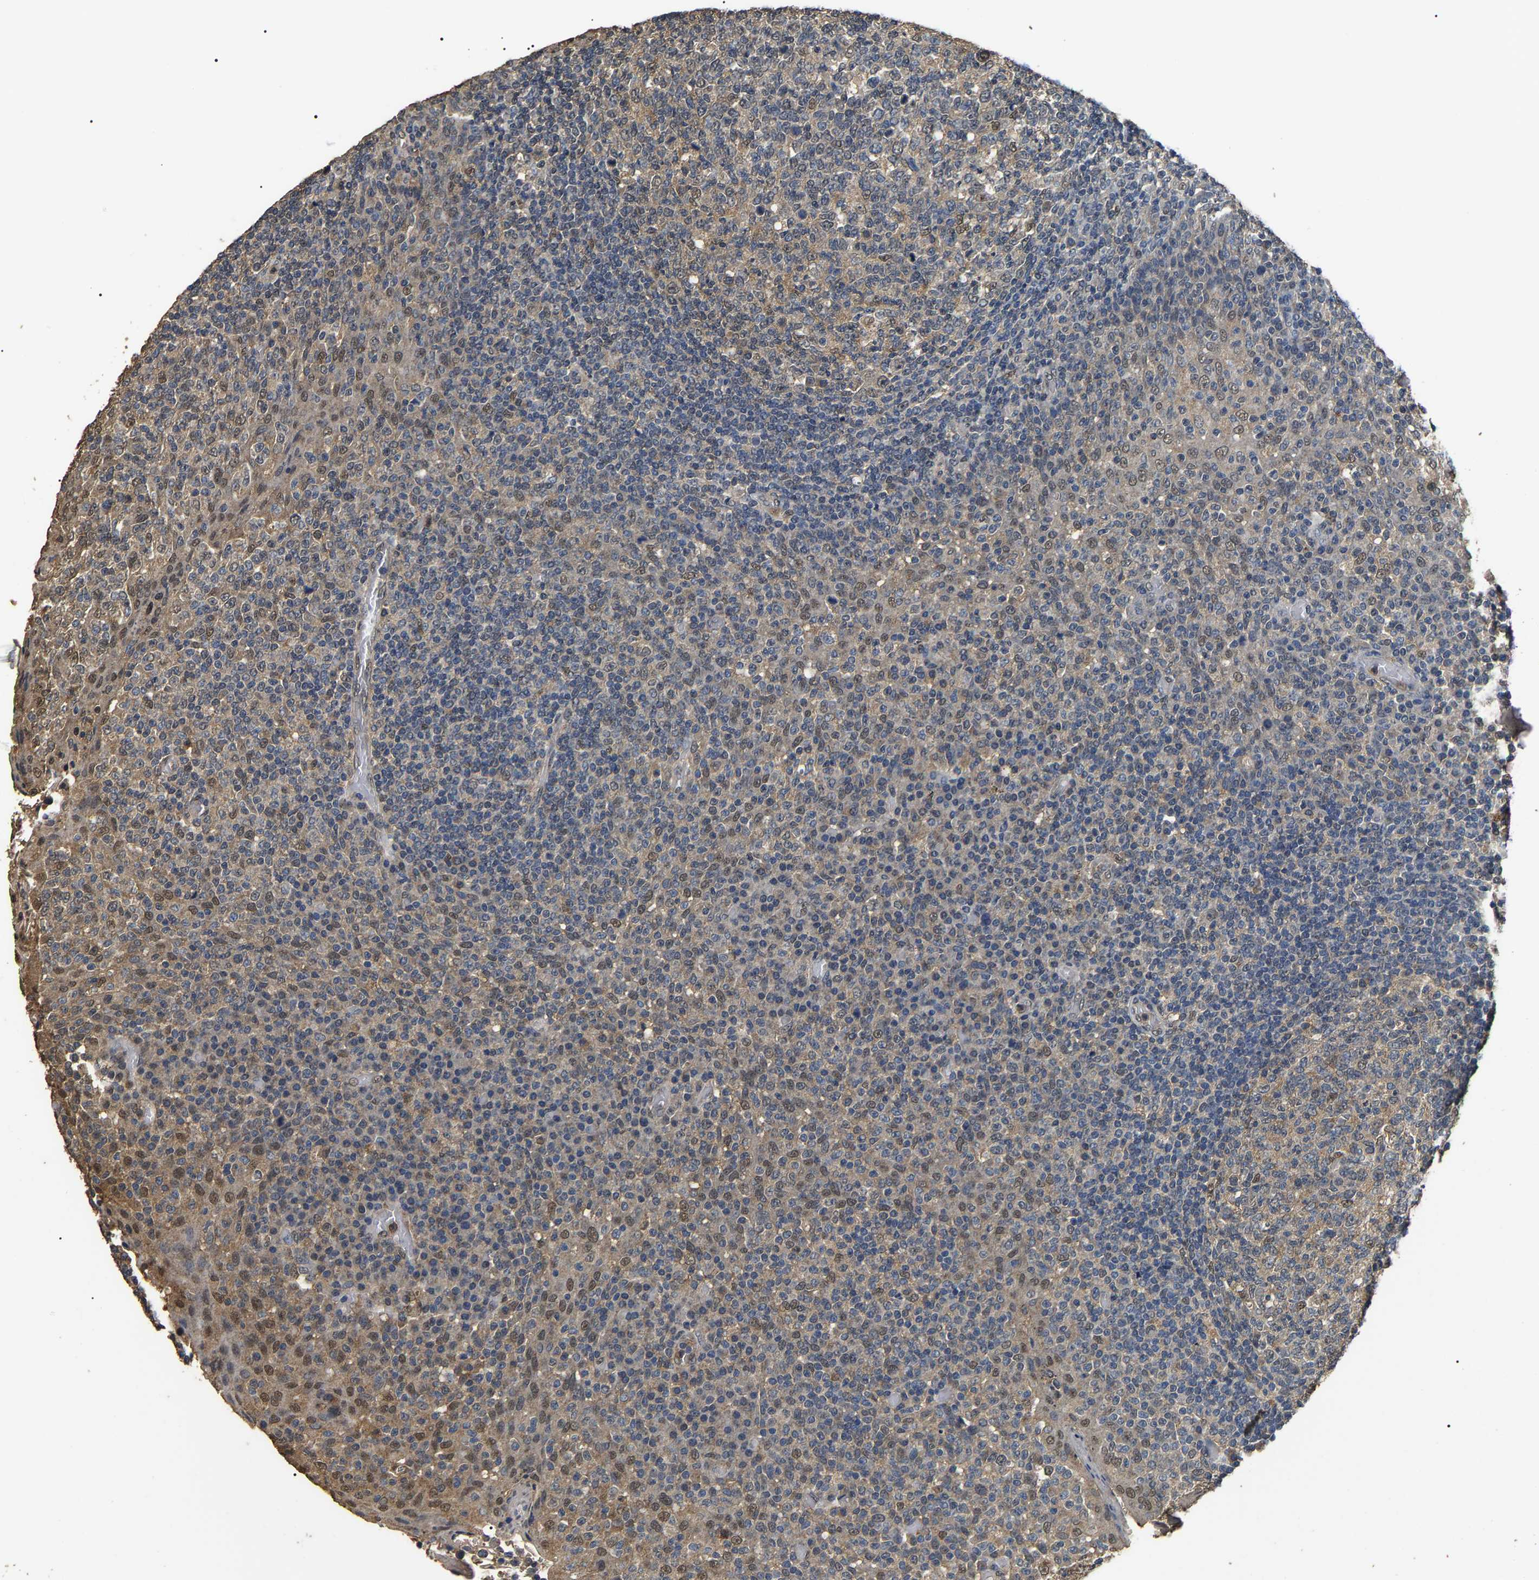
{"staining": {"intensity": "weak", "quantity": "25%-75%", "location": "cytoplasmic/membranous,nuclear"}, "tissue": "tonsil", "cell_type": "Germinal center cells", "image_type": "normal", "snomed": [{"axis": "morphology", "description": "Normal tissue, NOS"}, {"axis": "topography", "description": "Tonsil"}], "caption": "Protein staining by immunohistochemistry reveals weak cytoplasmic/membranous,nuclear staining in approximately 25%-75% of germinal center cells in normal tonsil.", "gene": "PSMD8", "patient": {"sex": "female", "age": 19}}